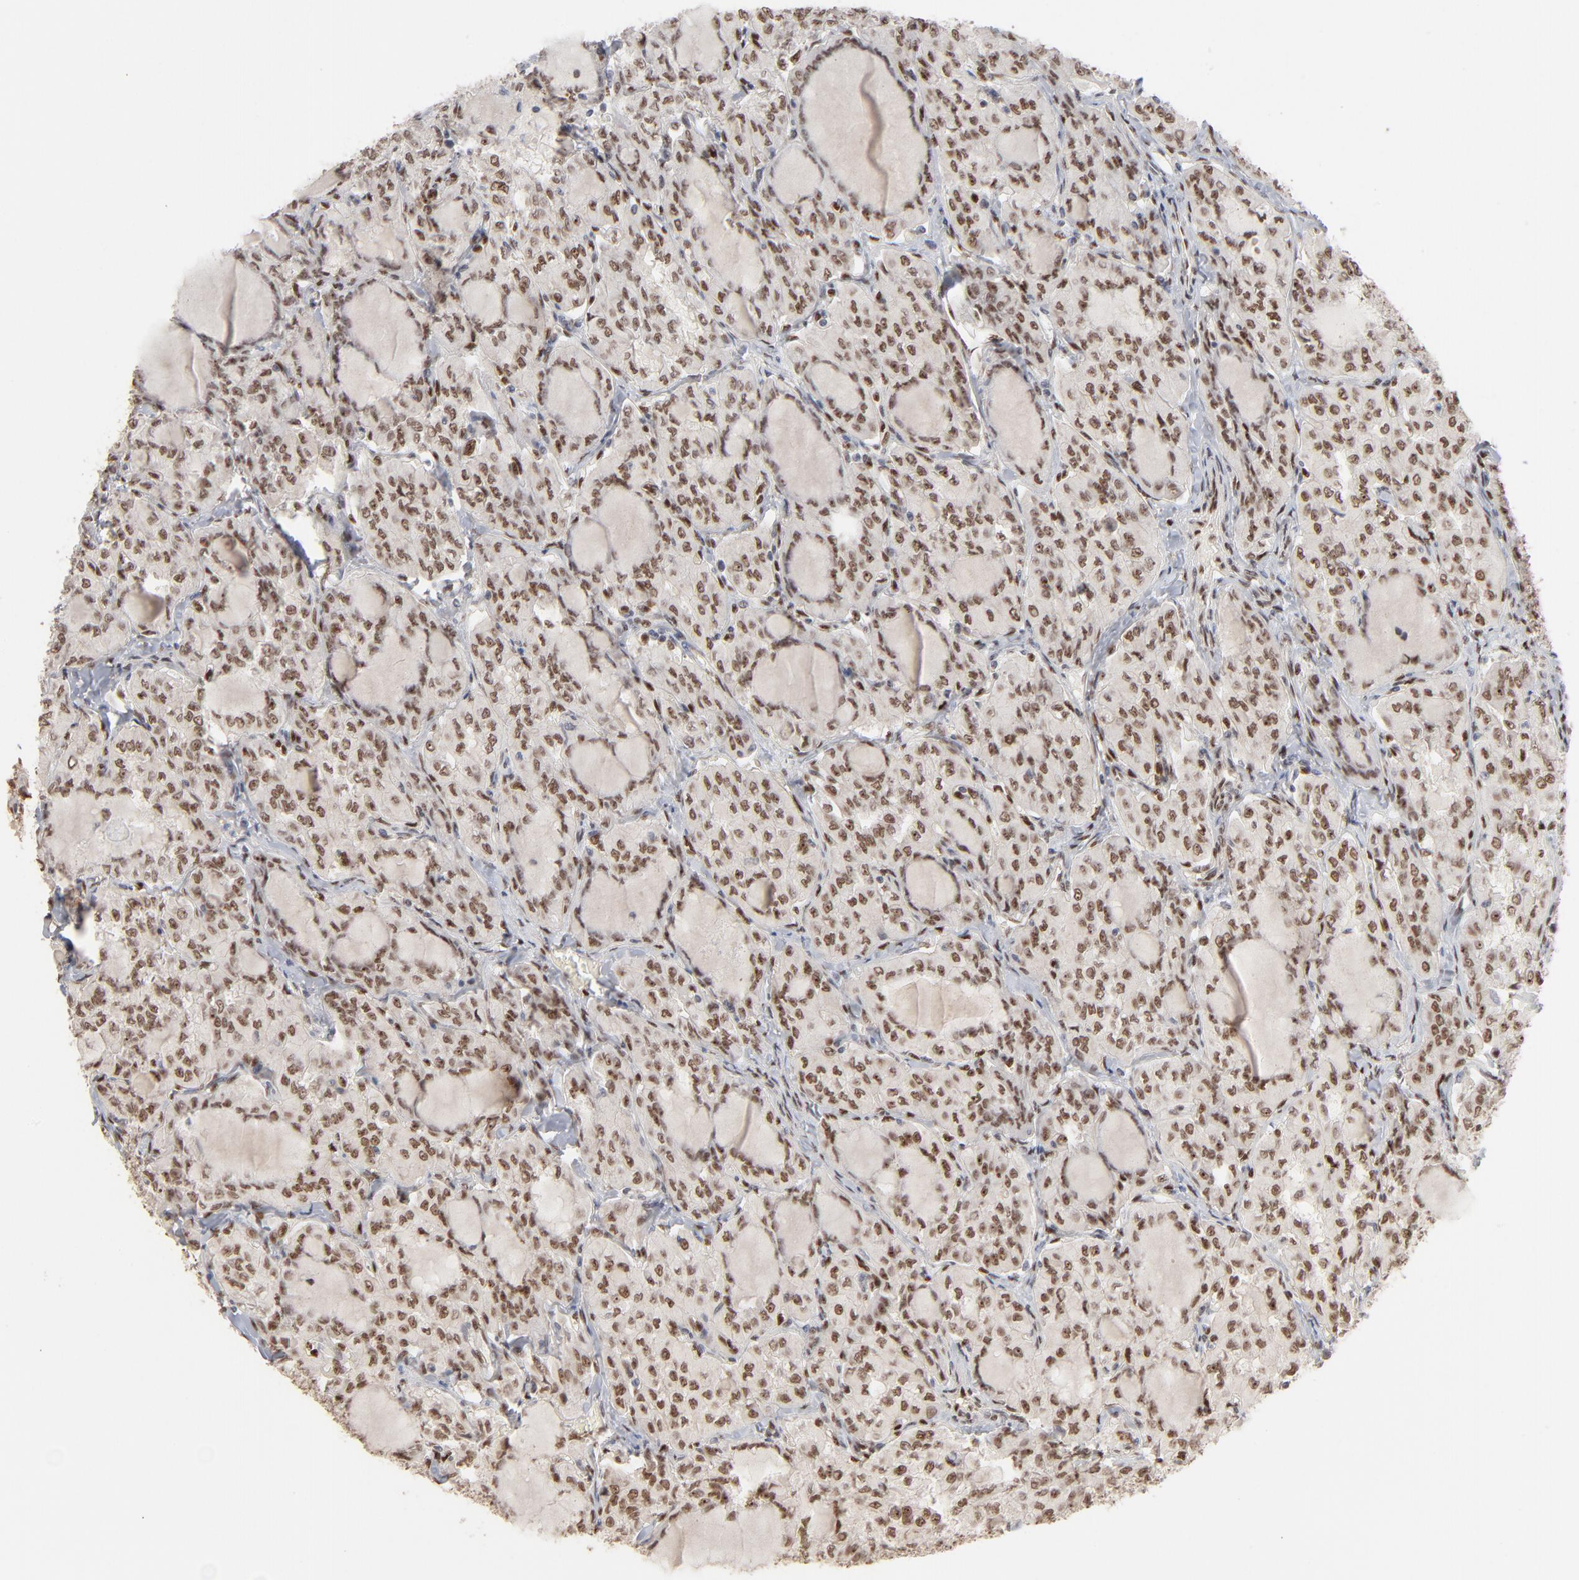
{"staining": {"intensity": "moderate", "quantity": ">75%", "location": "nuclear"}, "tissue": "thyroid cancer", "cell_type": "Tumor cells", "image_type": "cancer", "snomed": [{"axis": "morphology", "description": "Papillary adenocarcinoma, NOS"}, {"axis": "topography", "description": "Thyroid gland"}], "caption": "IHC (DAB) staining of human thyroid cancer (papillary adenocarcinoma) displays moderate nuclear protein positivity in approximately >75% of tumor cells.", "gene": "NFIB", "patient": {"sex": "male", "age": 20}}